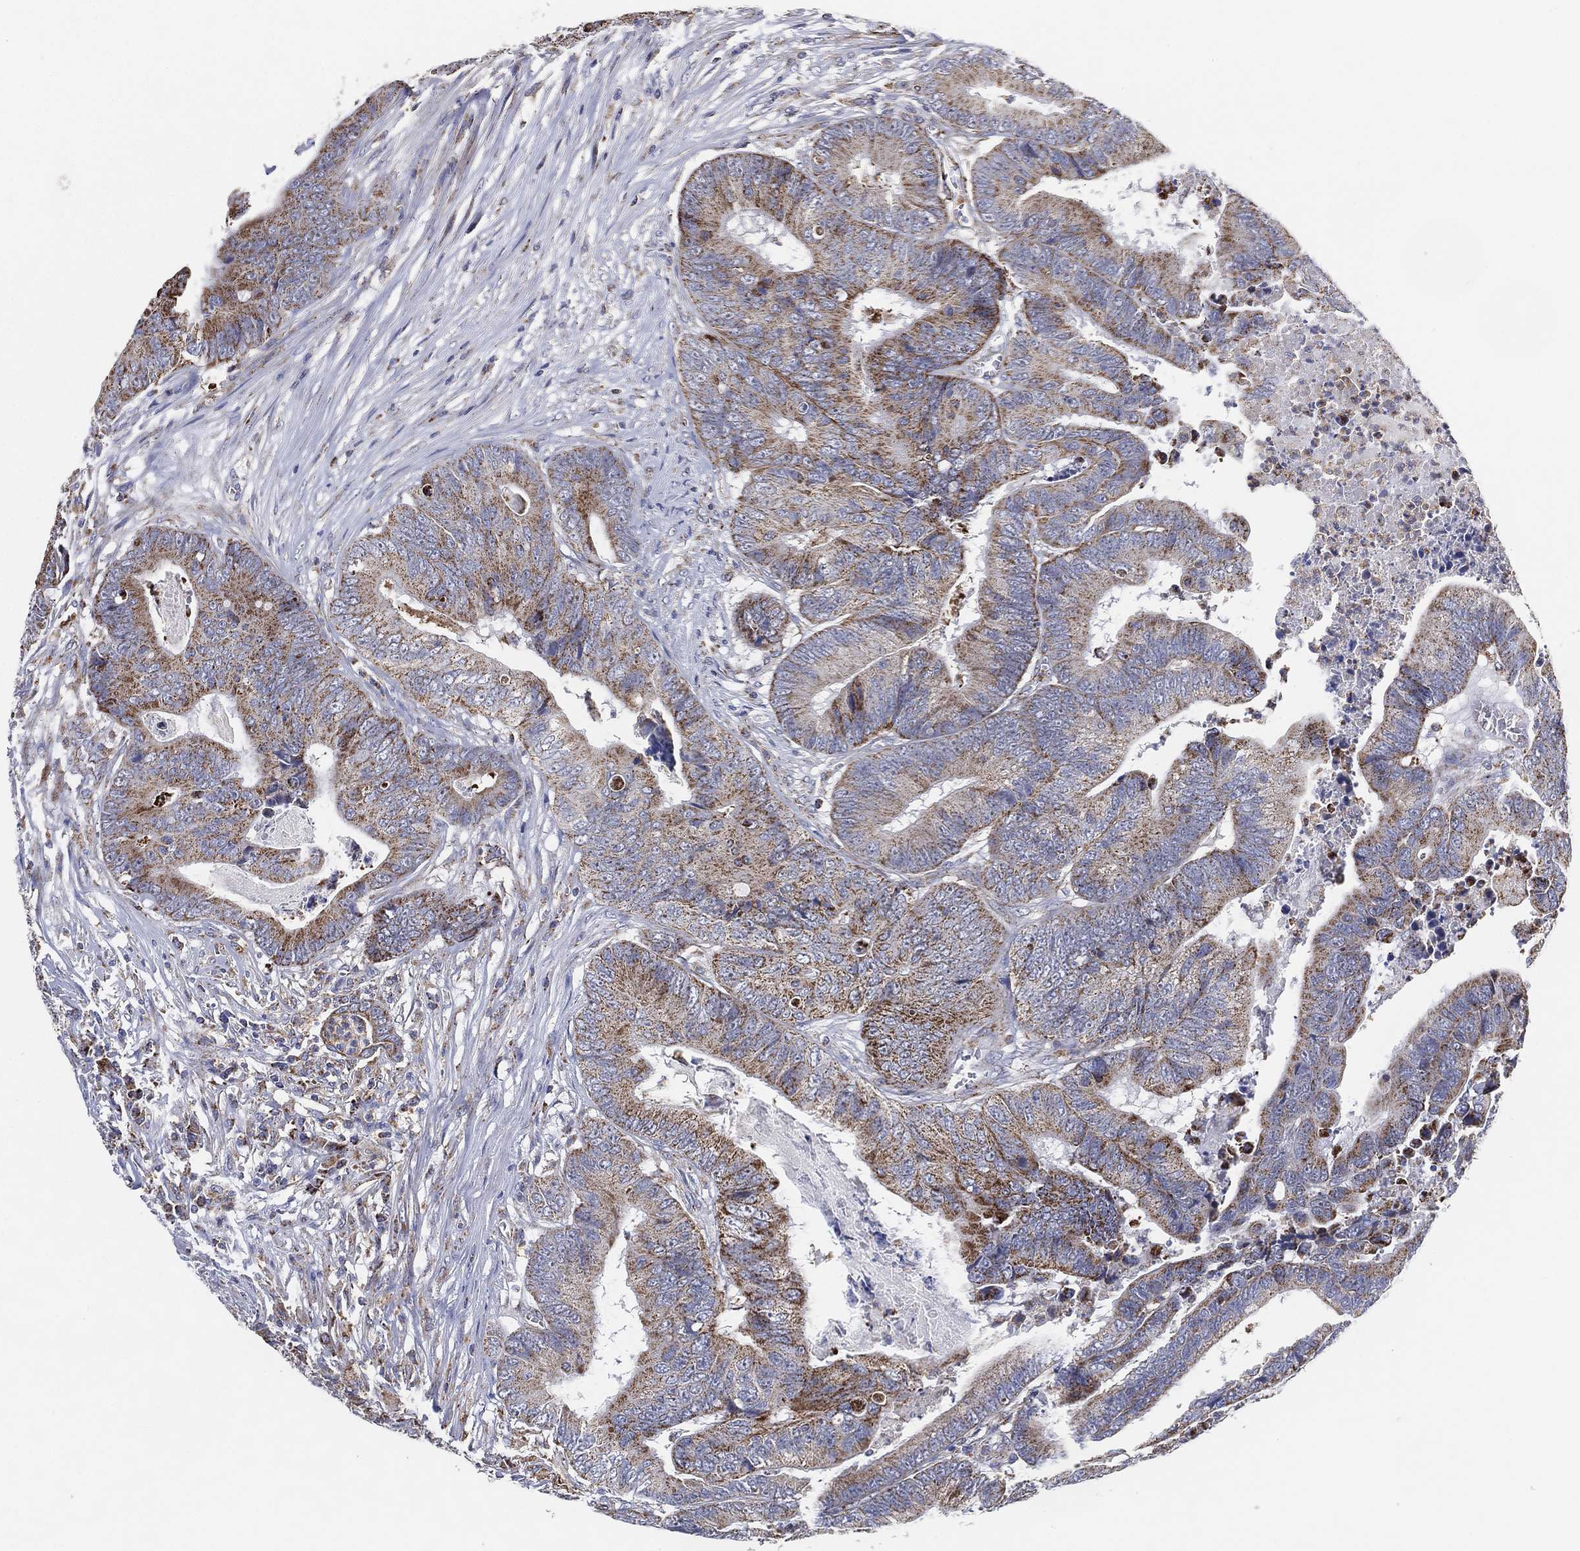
{"staining": {"intensity": "moderate", "quantity": "25%-75%", "location": "cytoplasmic/membranous"}, "tissue": "colorectal cancer", "cell_type": "Tumor cells", "image_type": "cancer", "snomed": [{"axis": "morphology", "description": "Adenocarcinoma, NOS"}, {"axis": "topography", "description": "Colon"}], "caption": "Moderate cytoplasmic/membranous positivity is present in about 25%-75% of tumor cells in adenocarcinoma (colorectal).", "gene": "GCAT", "patient": {"sex": "male", "age": 84}}